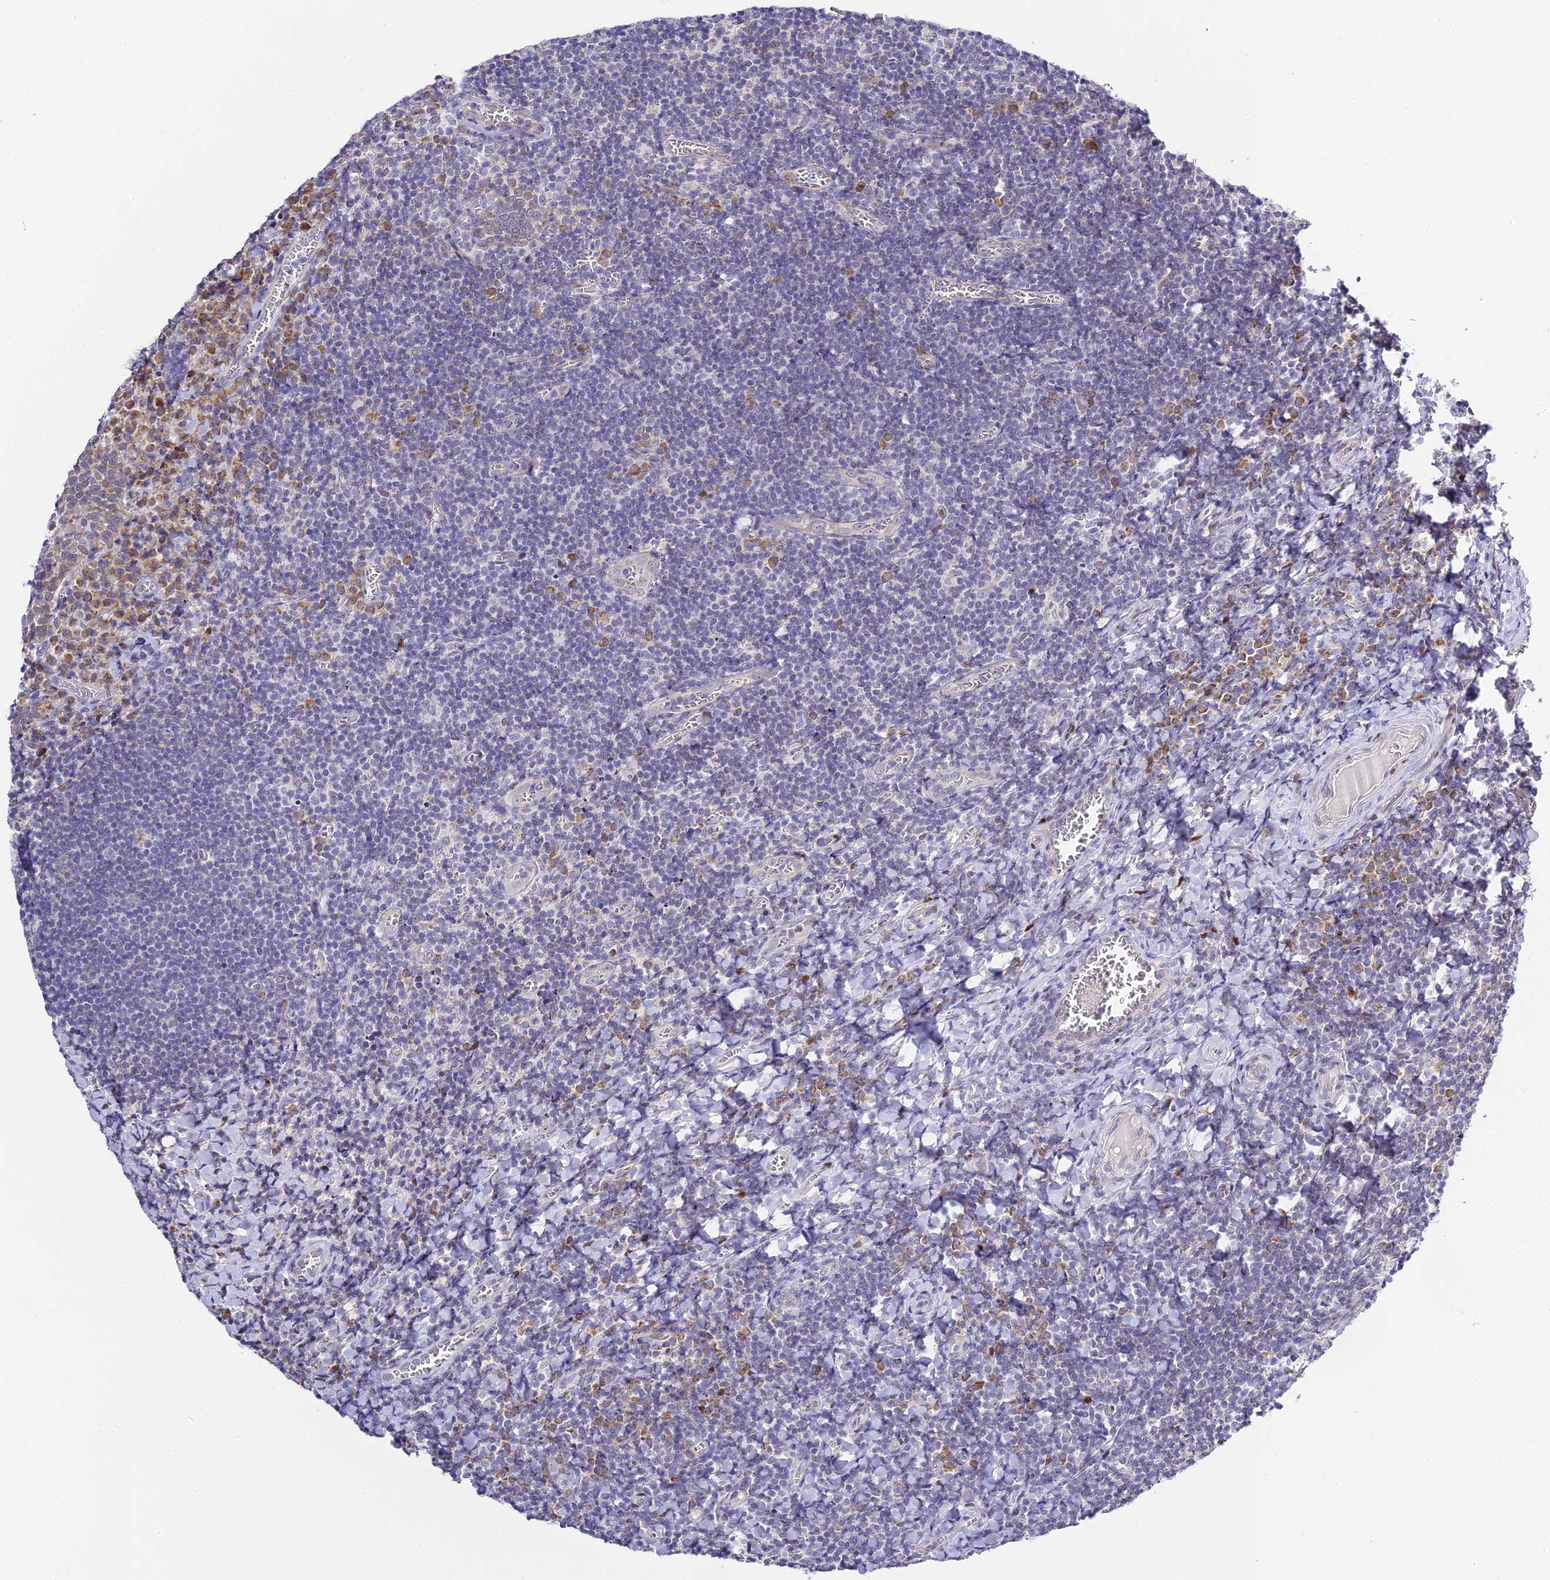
{"staining": {"intensity": "moderate", "quantity": "<25%", "location": "cytoplasmic/membranous"}, "tissue": "tonsil", "cell_type": "Germinal center cells", "image_type": "normal", "snomed": [{"axis": "morphology", "description": "Normal tissue, NOS"}, {"axis": "topography", "description": "Tonsil"}], "caption": "DAB (3,3'-diaminobenzidine) immunohistochemical staining of normal human tonsil reveals moderate cytoplasmic/membranous protein expression in about <25% of germinal center cells.", "gene": "SERP1", "patient": {"sex": "male", "age": 27}}